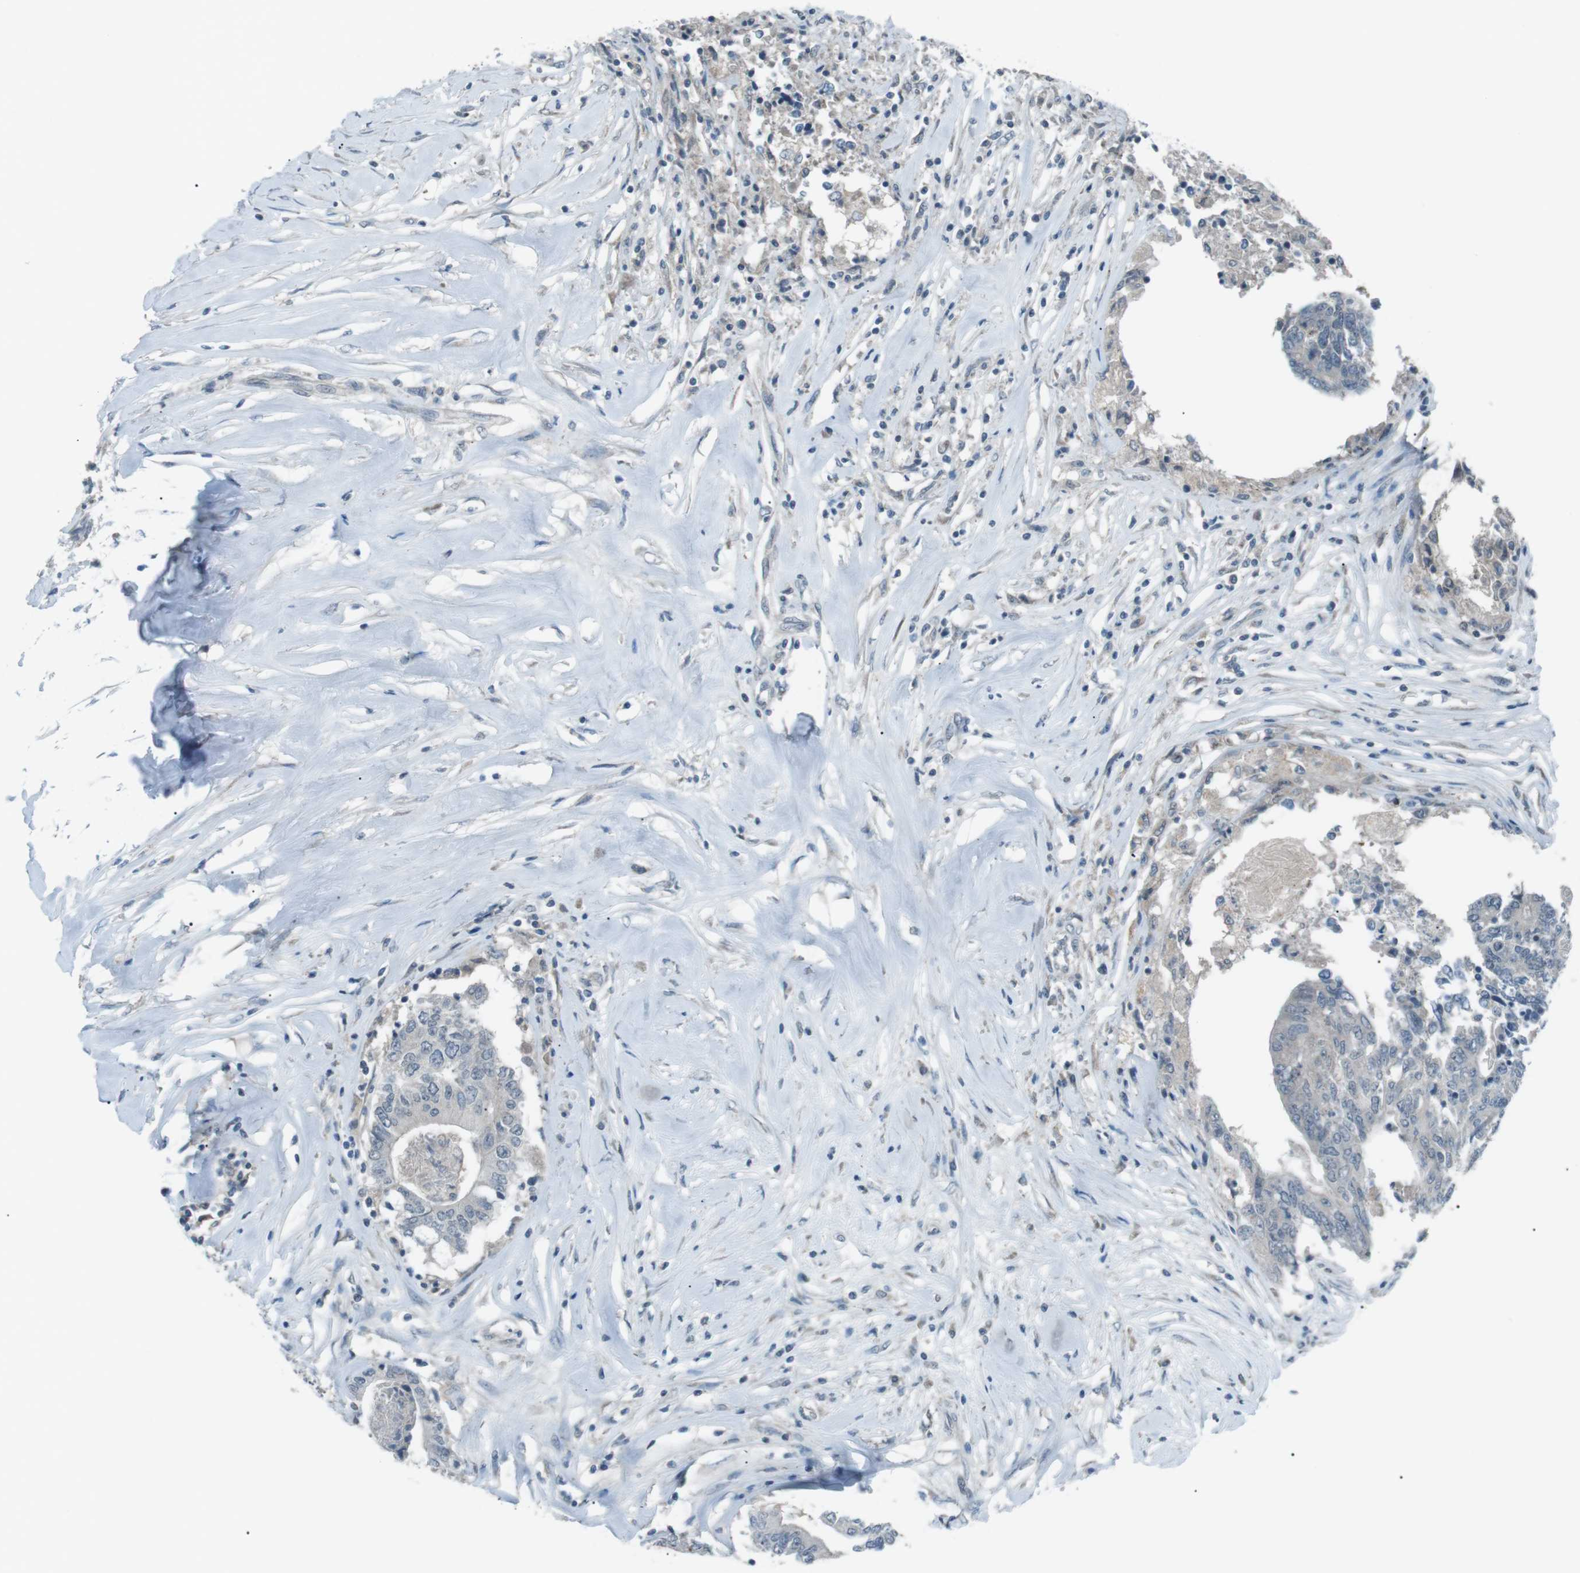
{"staining": {"intensity": "negative", "quantity": "none", "location": "none"}, "tissue": "colorectal cancer", "cell_type": "Tumor cells", "image_type": "cancer", "snomed": [{"axis": "morphology", "description": "Adenocarcinoma, NOS"}, {"axis": "topography", "description": "Rectum"}], "caption": "Adenocarcinoma (colorectal) stained for a protein using immunohistochemistry exhibits no staining tumor cells.", "gene": "FCRLA", "patient": {"sex": "male", "age": 63}}